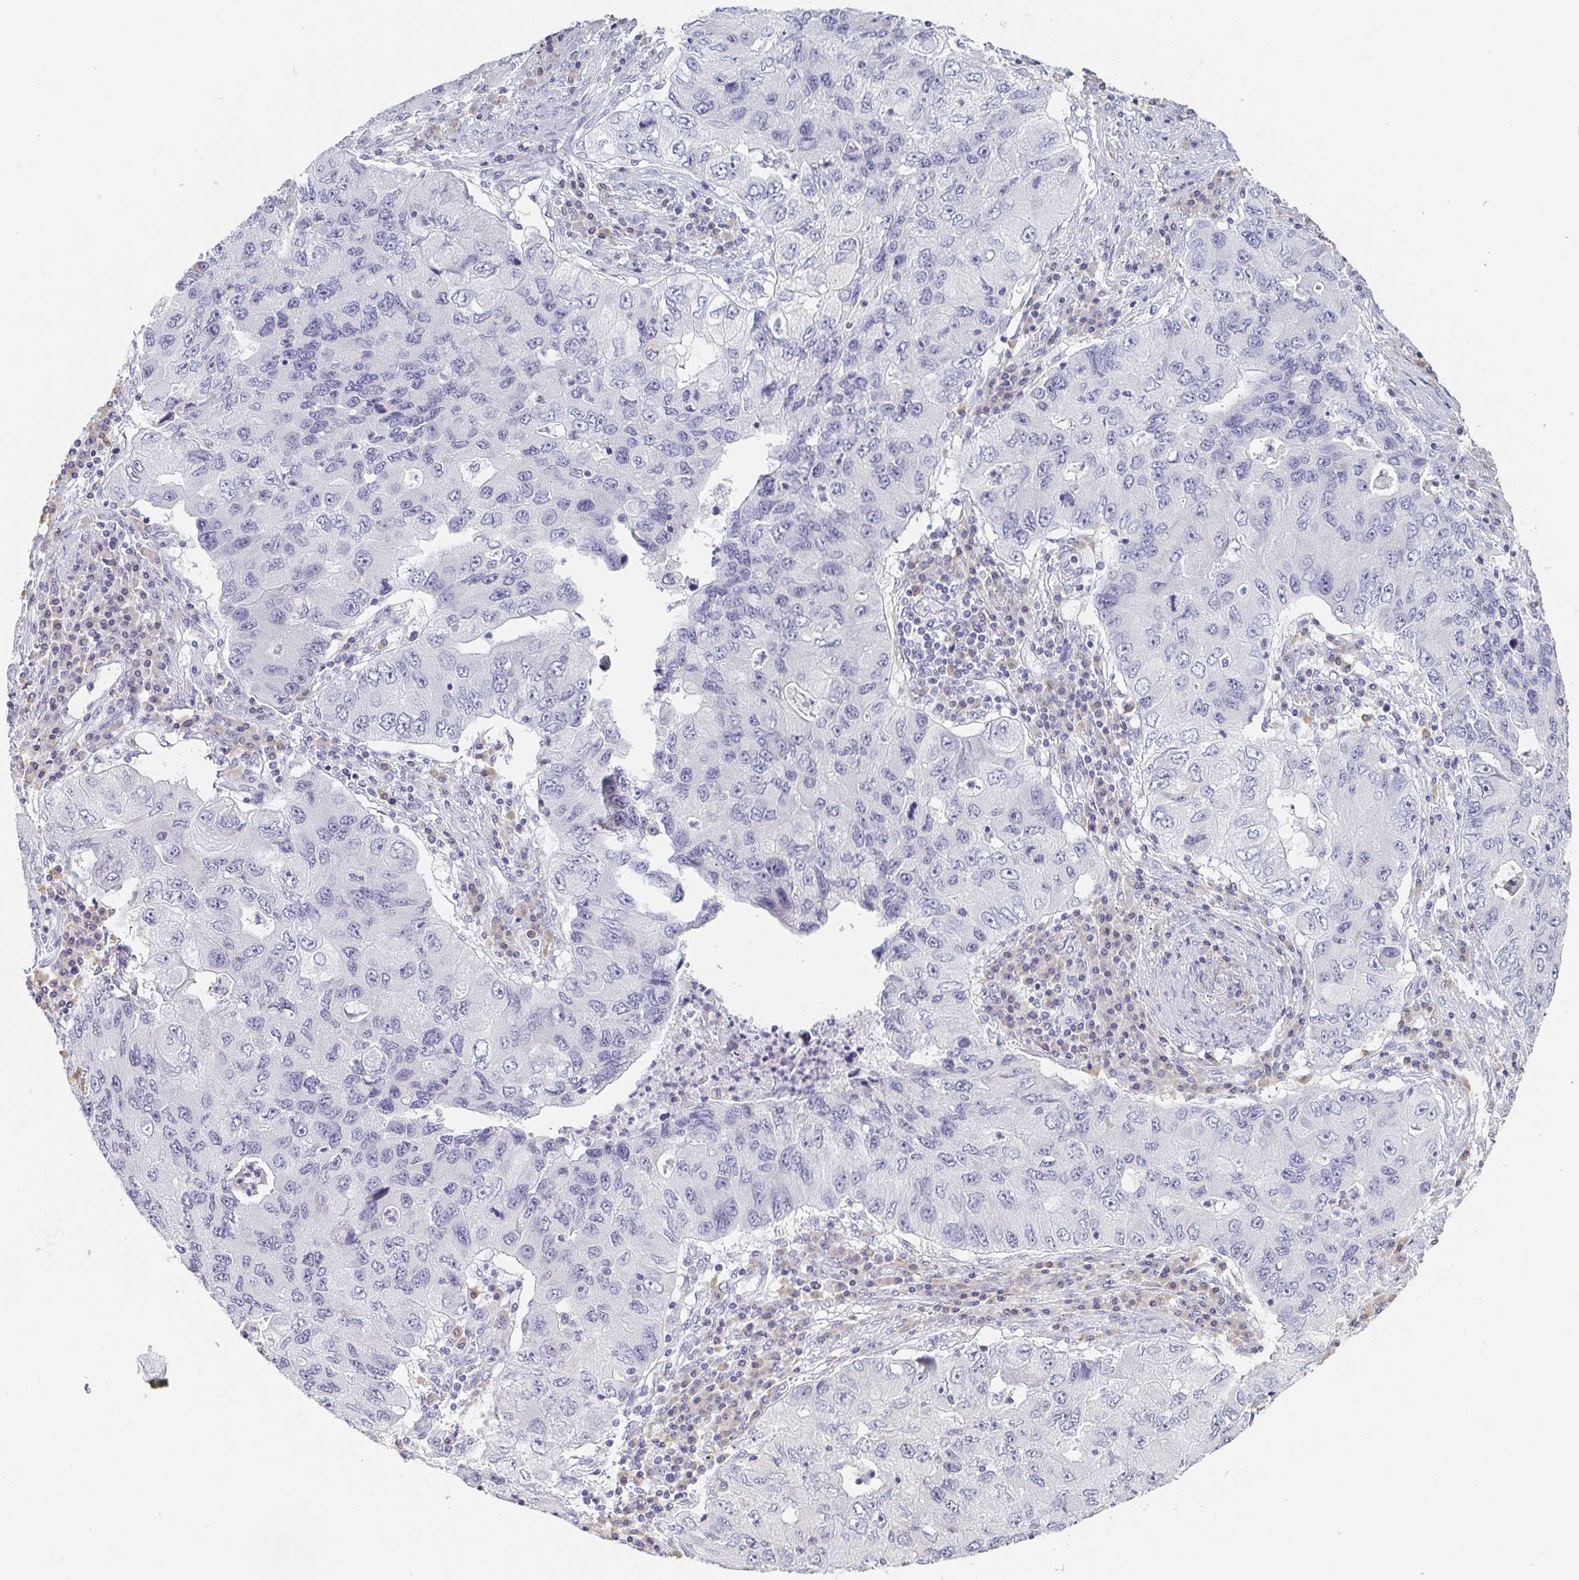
{"staining": {"intensity": "negative", "quantity": "none", "location": "none"}, "tissue": "lung cancer", "cell_type": "Tumor cells", "image_type": "cancer", "snomed": [{"axis": "morphology", "description": "Adenocarcinoma, NOS"}, {"axis": "morphology", "description": "Adenocarcinoma, metastatic, NOS"}, {"axis": "topography", "description": "Lymph node"}, {"axis": "topography", "description": "Lung"}], "caption": "Tumor cells are negative for brown protein staining in lung adenocarcinoma.", "gene": "PRR27", "patient": {"sex": "female", "age": 54}}